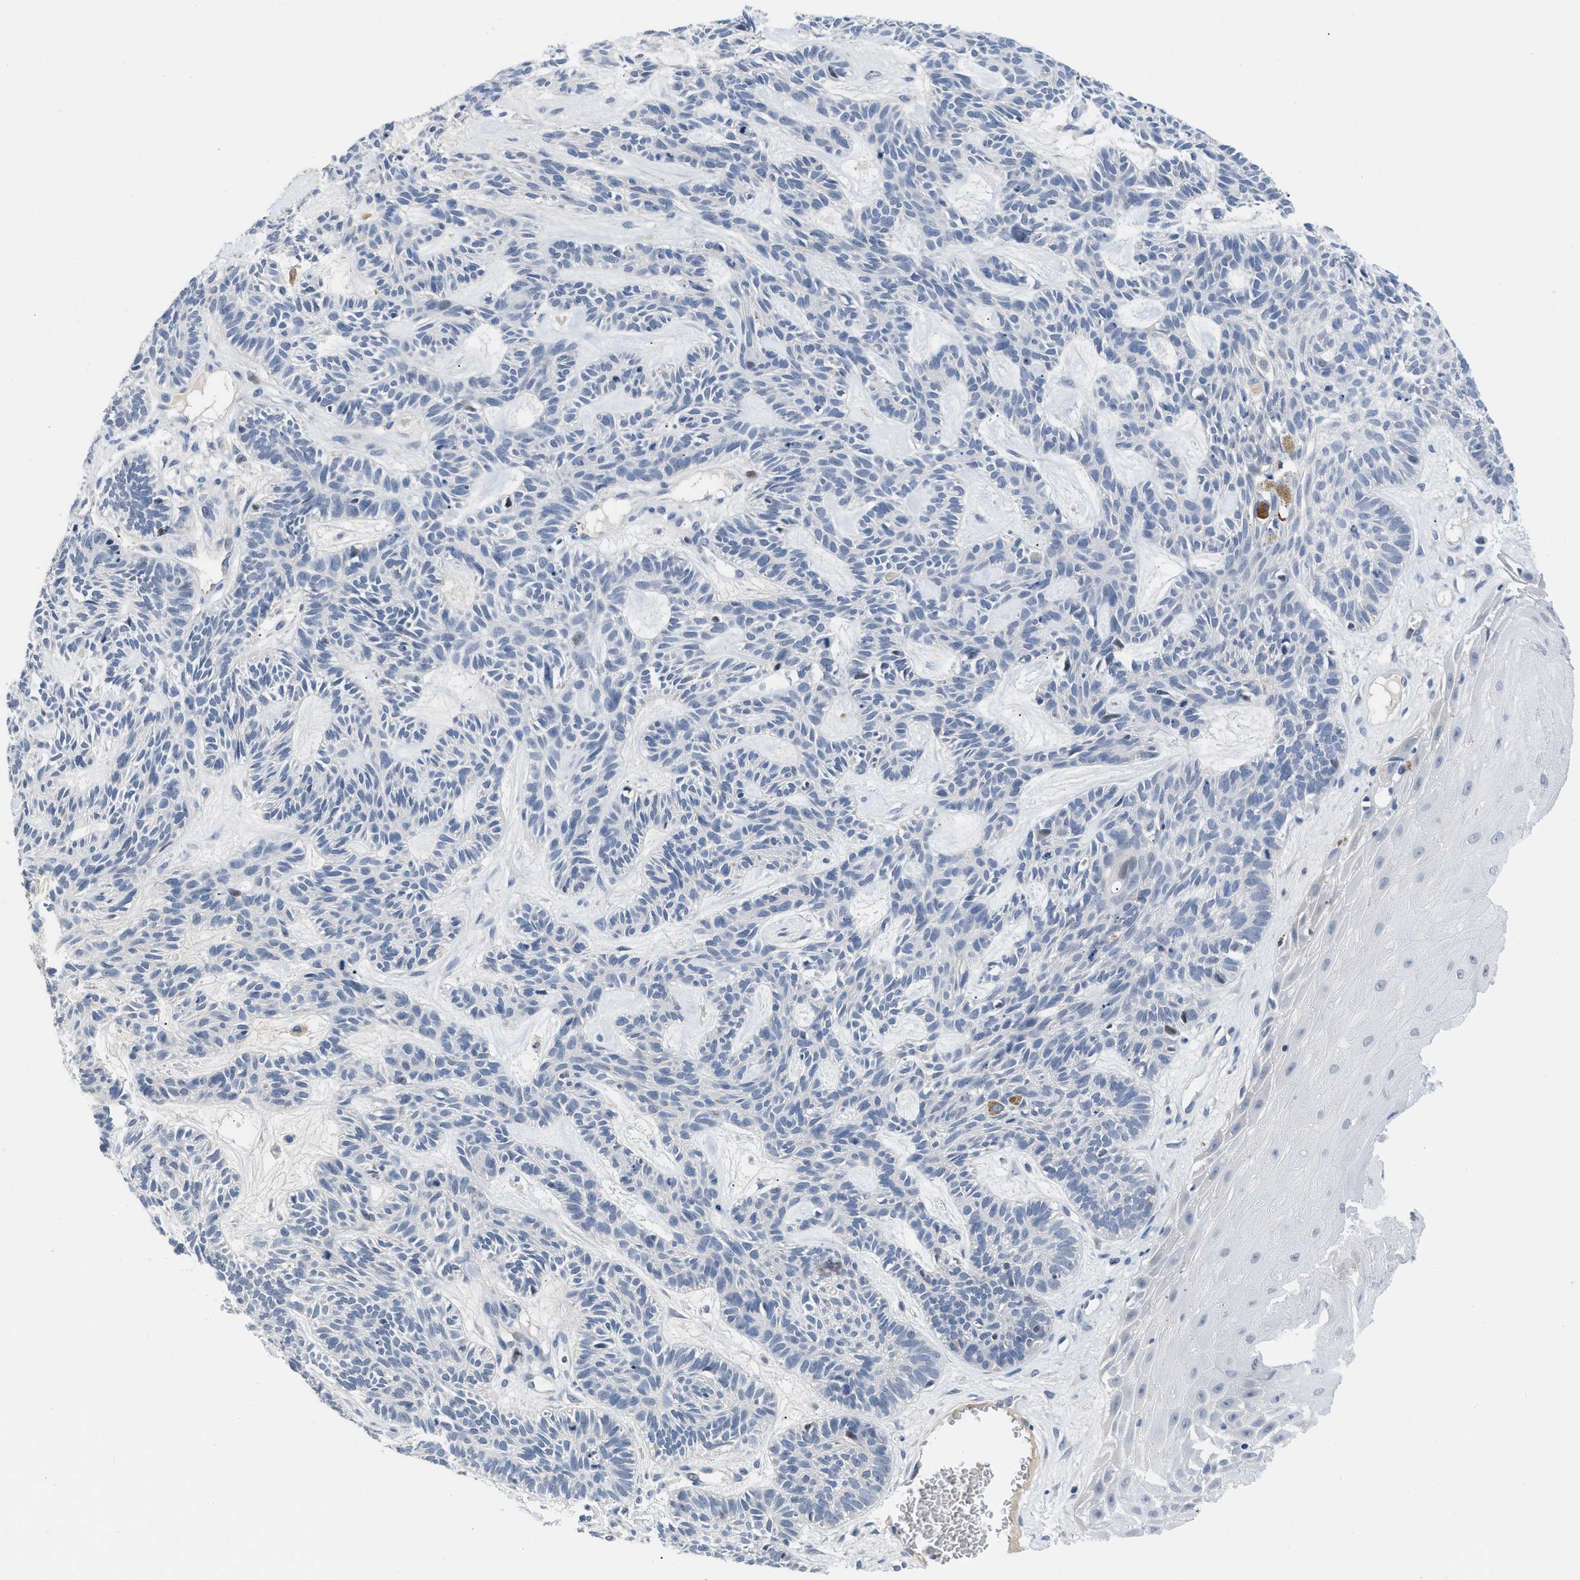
{"staining": {"intensity": "negative", "quantity": "none", "location": "none"}, "tissue": "skin cancer", "cell_type": "Tumor cells", "image_type": "cancer", "snomed": [{"axis": "morphology", "description": "Basal cell carcinoma"}, {"axis": "topography", "description": "Skin"}], "caption": "Immunohistochemical staining of skin cancer shows no significant staining in tumor cells.", "gene": "OR9K2", "patient": {"sex": "male", "age": 67}}